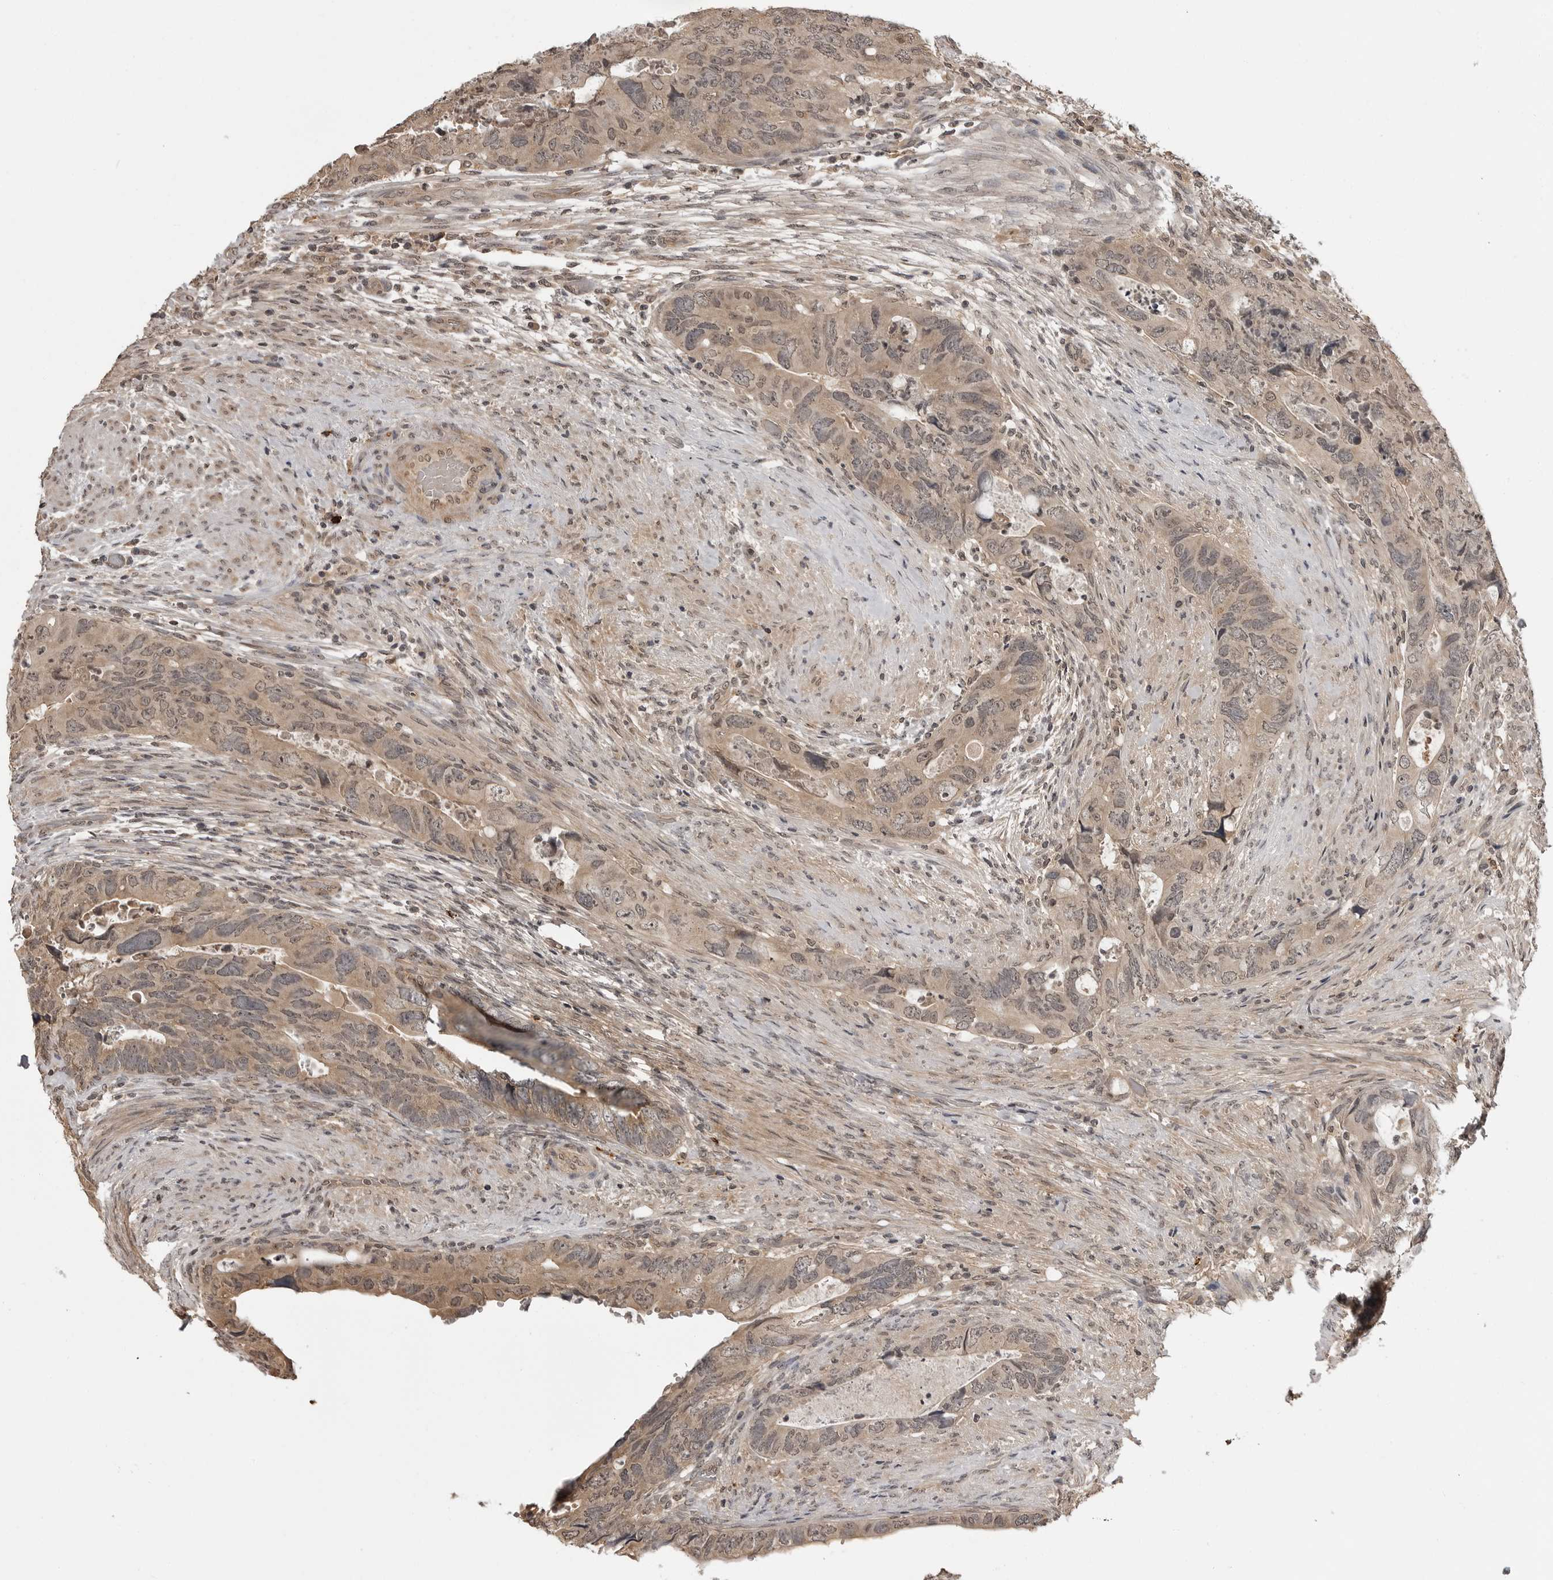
{"staining": {"intensity": "weak", "quantity": ">75%", "location": "cytoplasmic/membranous,nuclear"}, "tissue": "colorectal cancer", "cell_type": "Tumor cells", "image_type": "cancer", "snomed": [{"axis": "morphology", "description": "Adenocarcinoma, NOS"}, {"axis": "topography", "description": "Rectum"}], "caption": "An image of human colorectal cancer (adenocarcinoma) stained for a protein demonstrates weak cytoplasmic/membranous and nuclear brown staining in tumor cells. Immunohistochemistry (ihc) stains the protein of interest in brown and the nuclei are stained blue.", "gene": "IL24", "patient": {"sex": "male", "age": 63}}